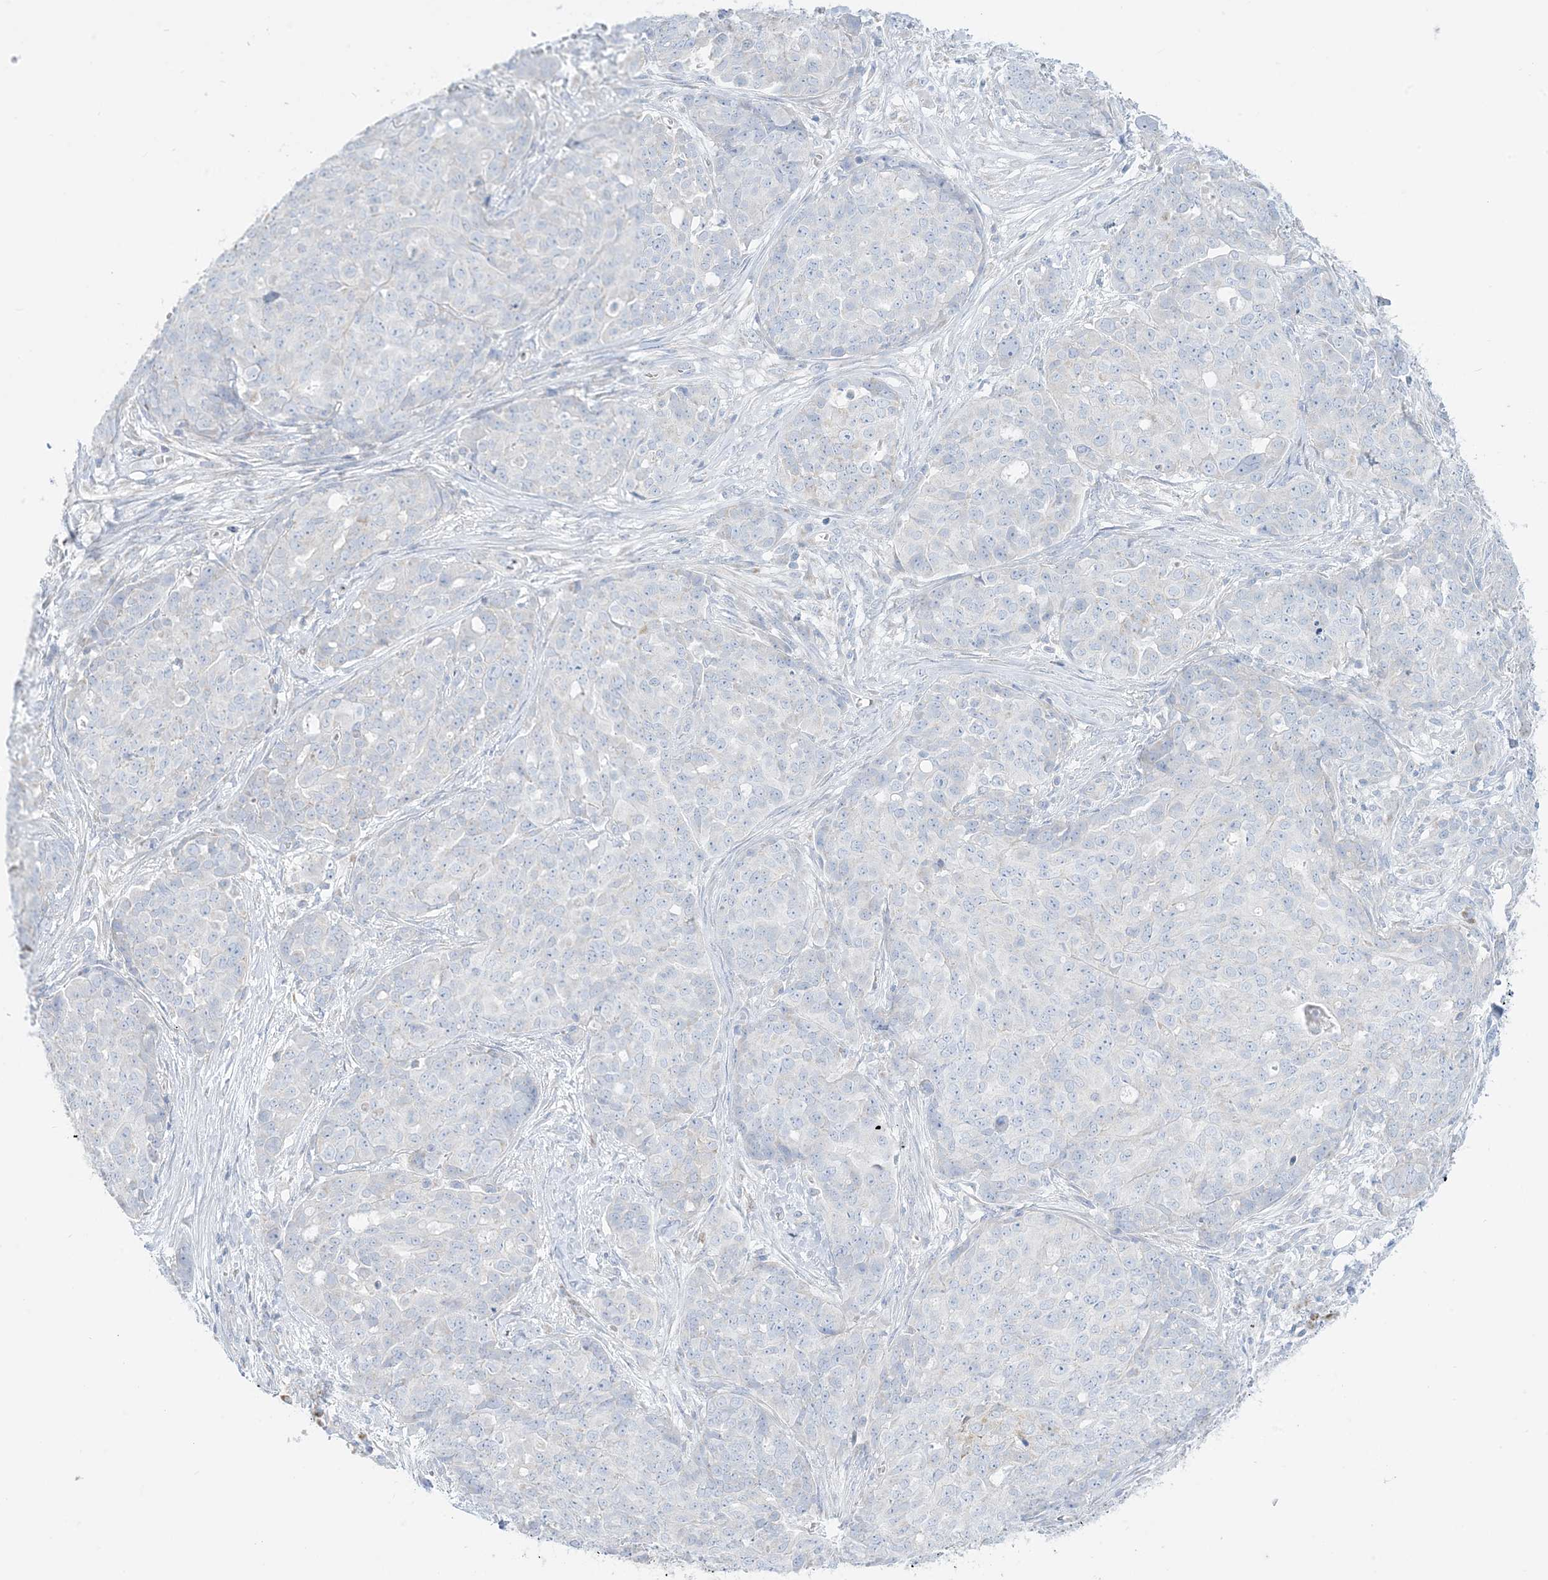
{"staining": {"intensity": "negative", "quantity": "none", "location": "none"}, "tissue": "ovarian cancer", "cell_type": "Tumor cells", "image_type": "cancer", "snomed": [{"axis": "morphology", "description": "Cystadenocarcinoma, serous, NOS"}, {"axis": "topography", "description": "Soft tissue"}, {"axis": "topography", "description": "Ovary"}], "caption": "A photomicrograph of ovarian serous cystadenocarcinoma stained for a protein displays no brown staining in tumor cells. (DAB (3,3'-diaminobenzidine) IHC with hematoxylin counter stain).", "gene": "SLC26A3", "patient": {"sex": "female", "age": 57}}